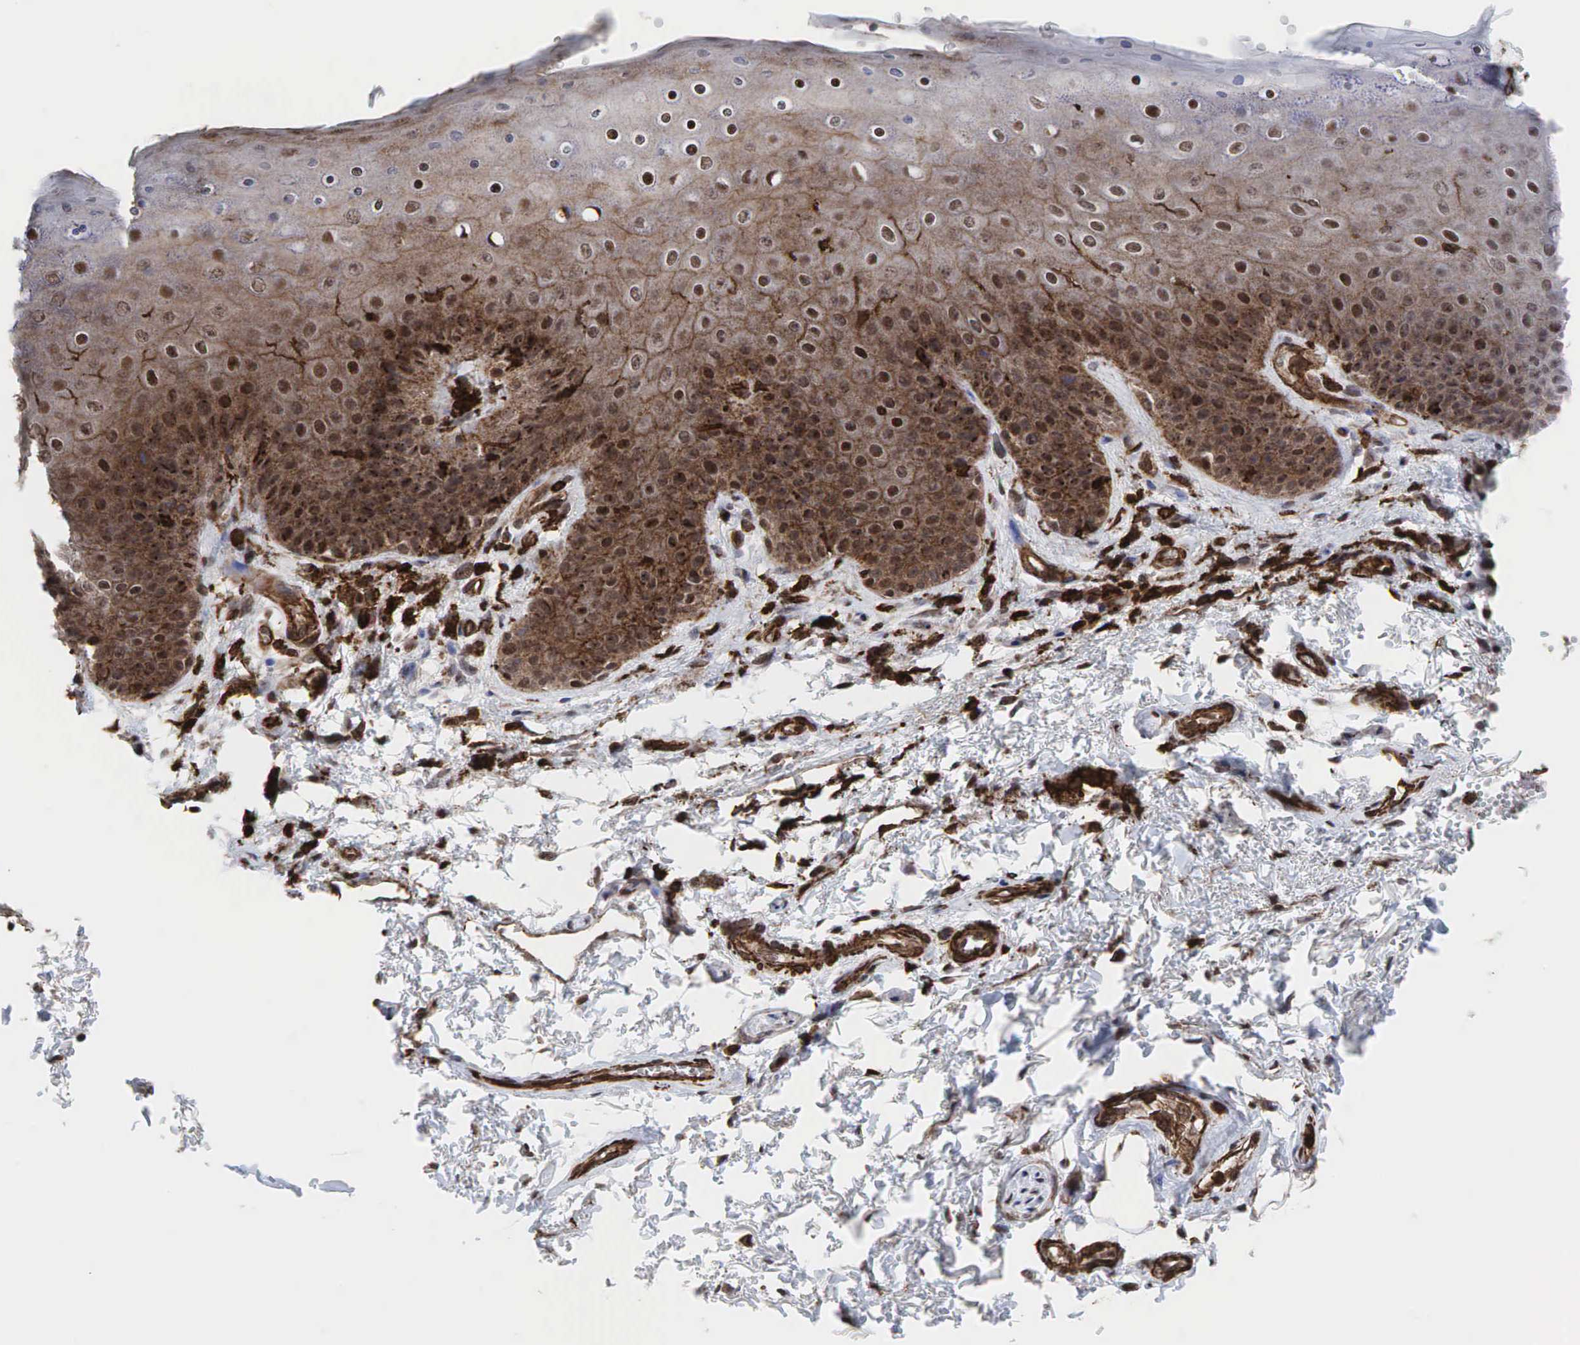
{"staining": {"intensity": "moderate", "quantity": "25%-75%", "location": "cytoplasmic/membranous,nuclear"}, "tissue": "skin", "cell_type": "Epidermal cells", "image_type": "normal", "snomed": [{"axis": "morphology", "description": "Normal tissue, NOS"}, {"axis": "topography", "description": "Anal"}, {"axis": "topography", "description": "Peripheral nerve tissue"}], "caption": "IHC of benign skin shows medium levels of moderate cytoplasmic/membranous,nuclear positivity in approximately 25%-75% of epidermal cells.", "gene": "GPRASP1", "patient": {"sex": "female", "age": 46}}